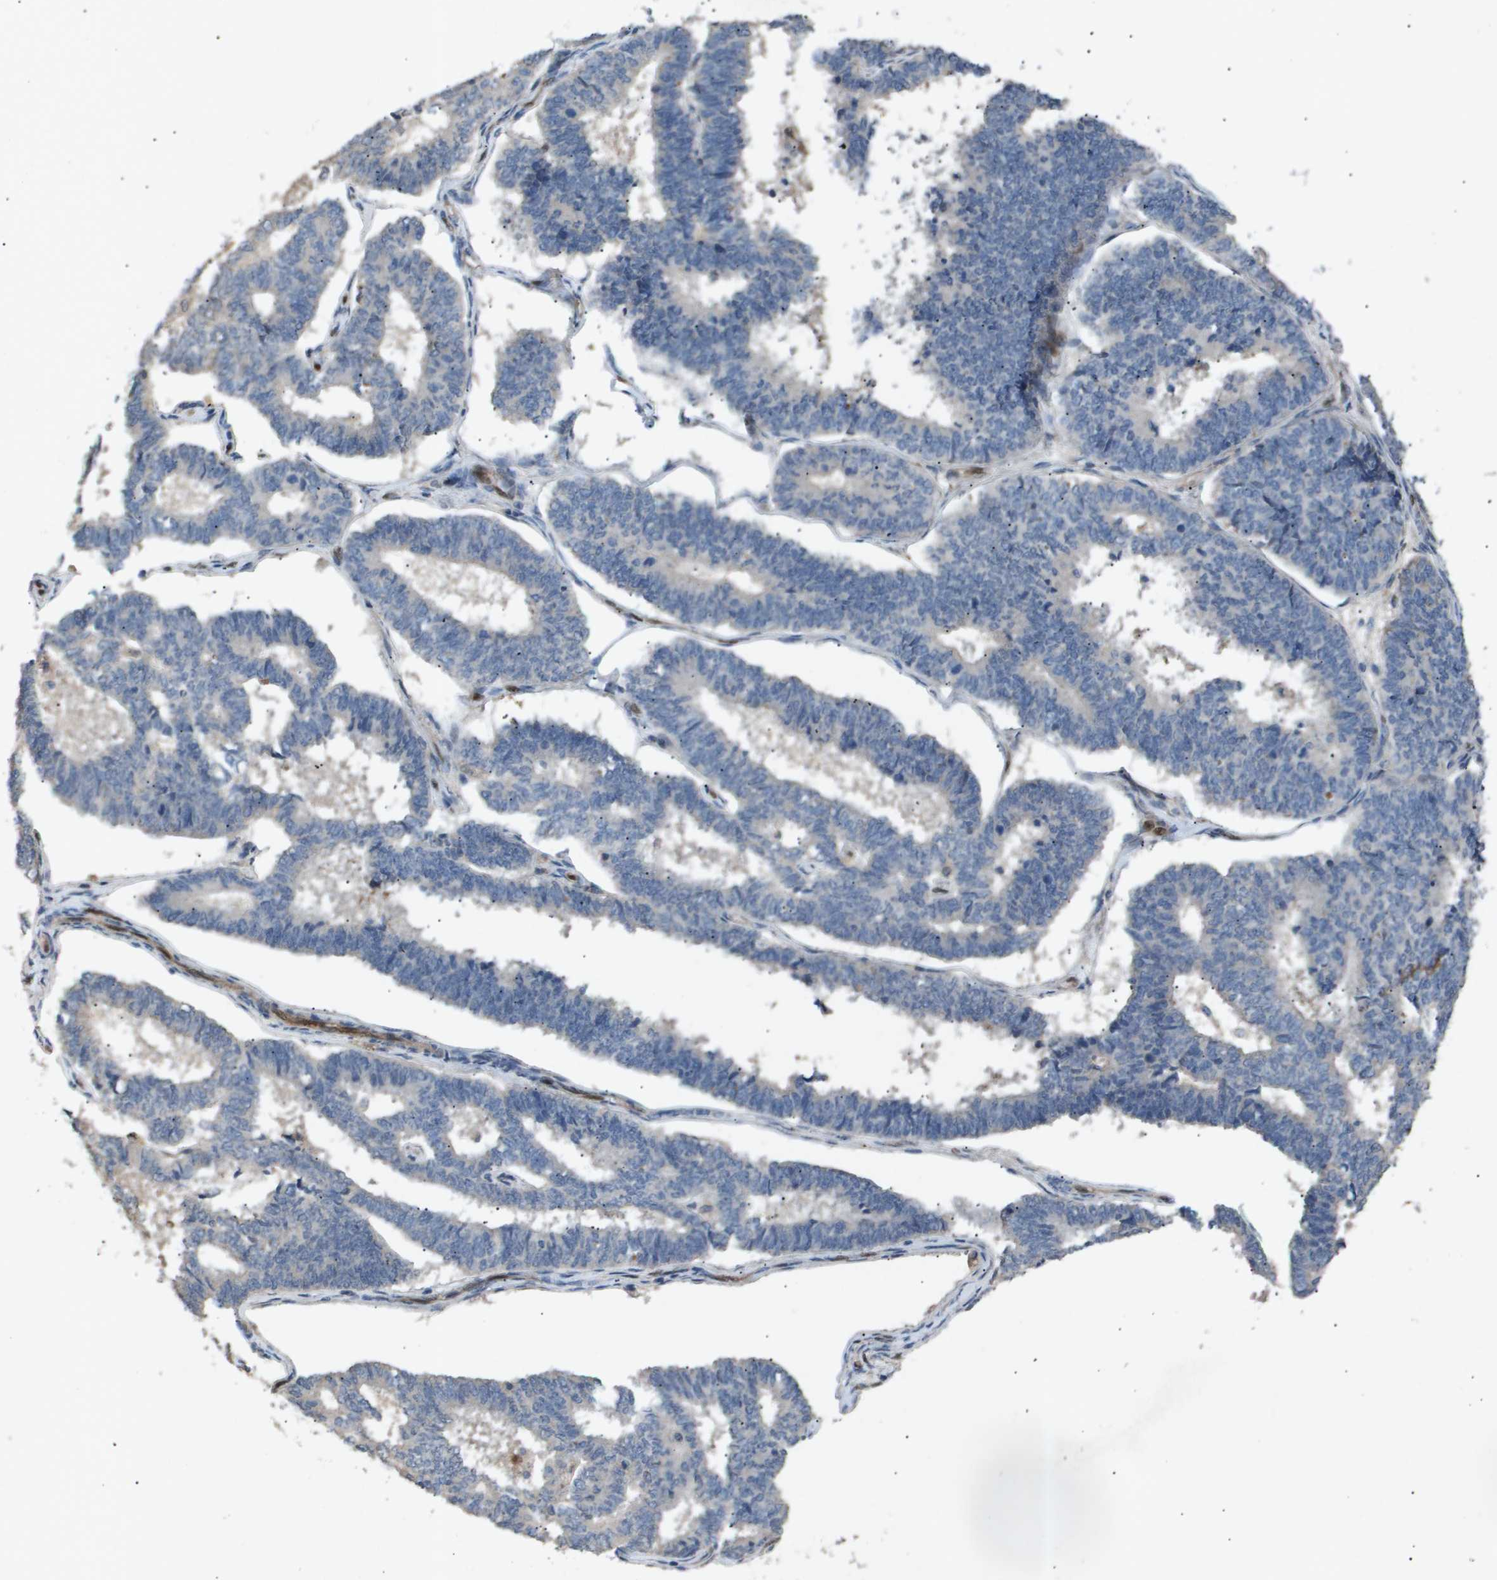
{"staining": {"intensity": "negative", "quantity": "none", "location": "none"}, "tissue": "endometrial cancer", "cell_type": "Tumor cells", "image_type": "cancer", "snomed": [{"axis": "morphology", "description": "Adenocarcinoma, NOS"}, {"axis": "topography", "description": "Endometrium"}], "caption": "The image shows no staining of tumor cells in adenocarcinoma (endometrial).", "gene": "ERG", "patient": {"sex": "female", "age": 70}}